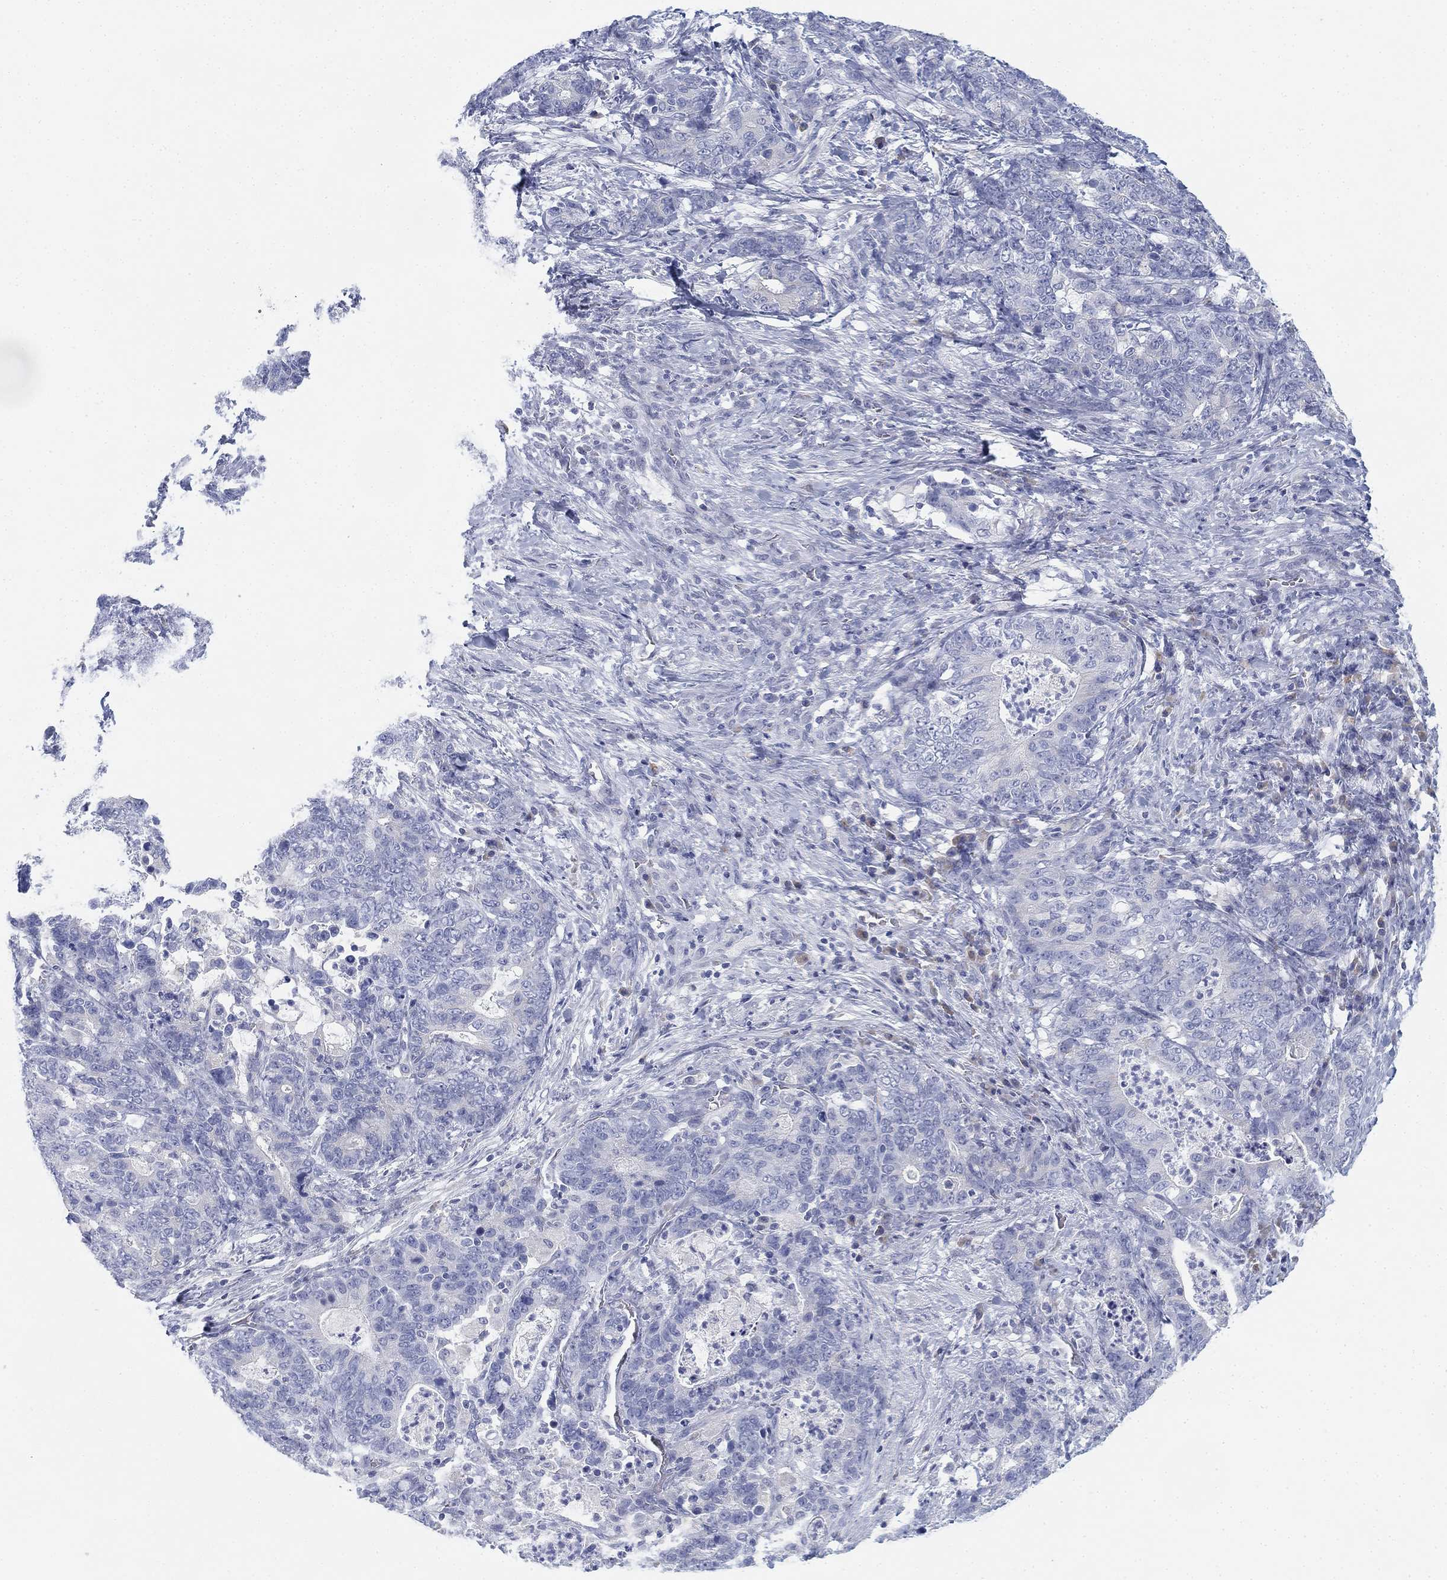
{"staining": {"intensity": "negative", "quantity": "none", "location": "none"}, "tissue": "stomach cancer", "cell_type": "Tumor cells", "image_type": "cancer", "snomed": [{"axis": "morphology", "description": "Normal tissue, NOS"}, {"axis": "morphology", "description": "Adenocarcinoma, NOS"}, {"axis": "topography", "description": "Stomach"}], "caption": "Image shows no significant protein staining in tumor cells of stomach adenocarcinoma. (Brightfield microscopy of DAB IHC at high magnification).", "gene": "GCNA", "patient": {"sex": "female", "age": 64}}